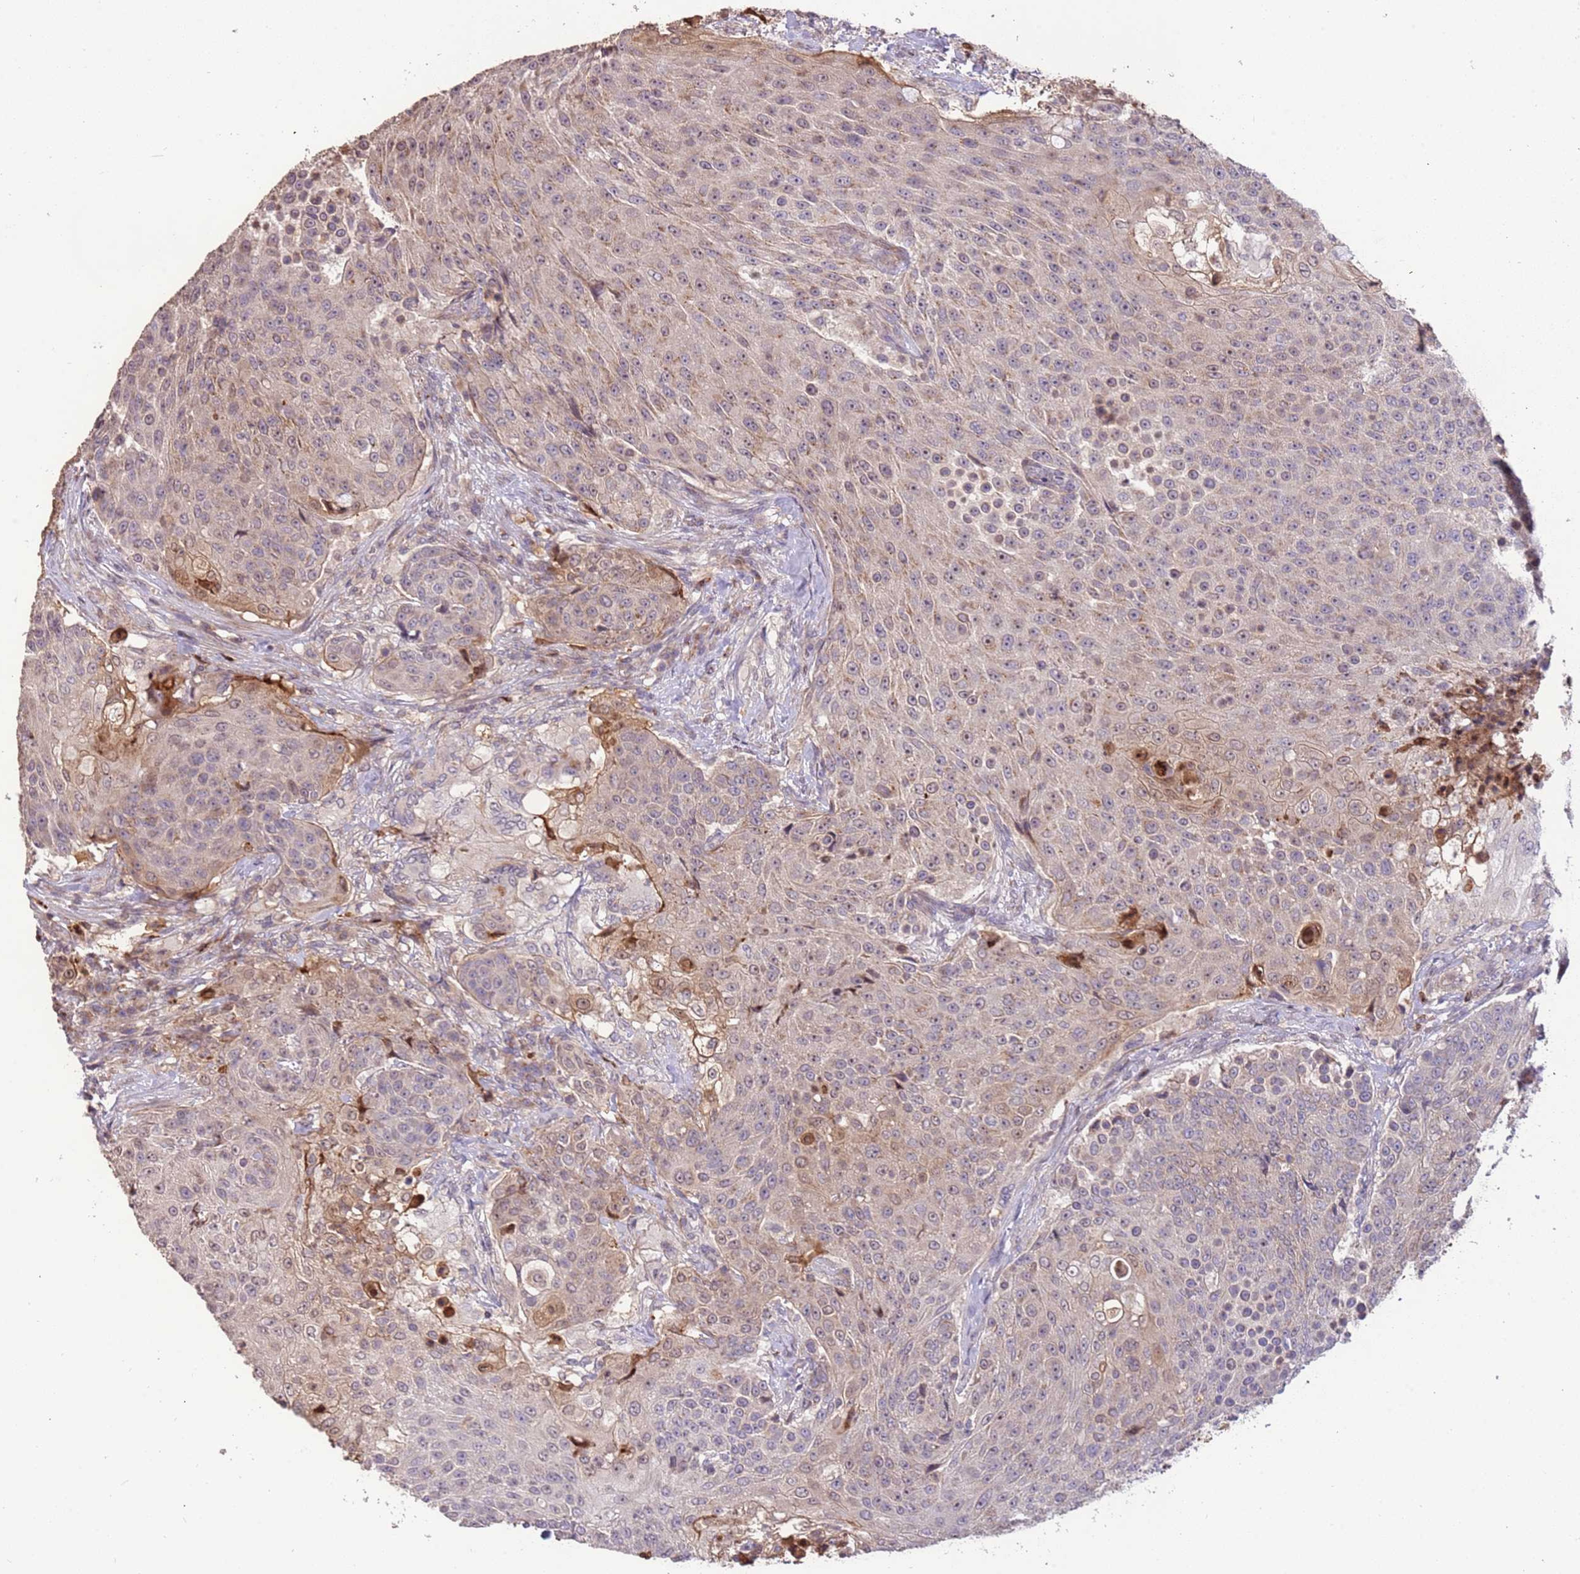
{"staining": {"intensity": "weak", "quantity": "<25%", "location": "cytoplasmic/membranous,nuclear"}, "tissue": "urothelial cancer", "cell_type": "Tumor cells", "image_type": "cancer", "snomed": [{"axis": "morphology", "description": "Urothelial carcinoma, High grade"}, {"axis": "topography", "description": "Urinary bladder"}], "caption": "High magnification brightfield microscopy of urothelial carcinoma (high-grade) stained with DAB (brown) and counterstained with hematoxylin (blue): tumor cells show no significant expression.", "gene": "SLC16A4", "patient": {"sex": "female", "age": 63}}